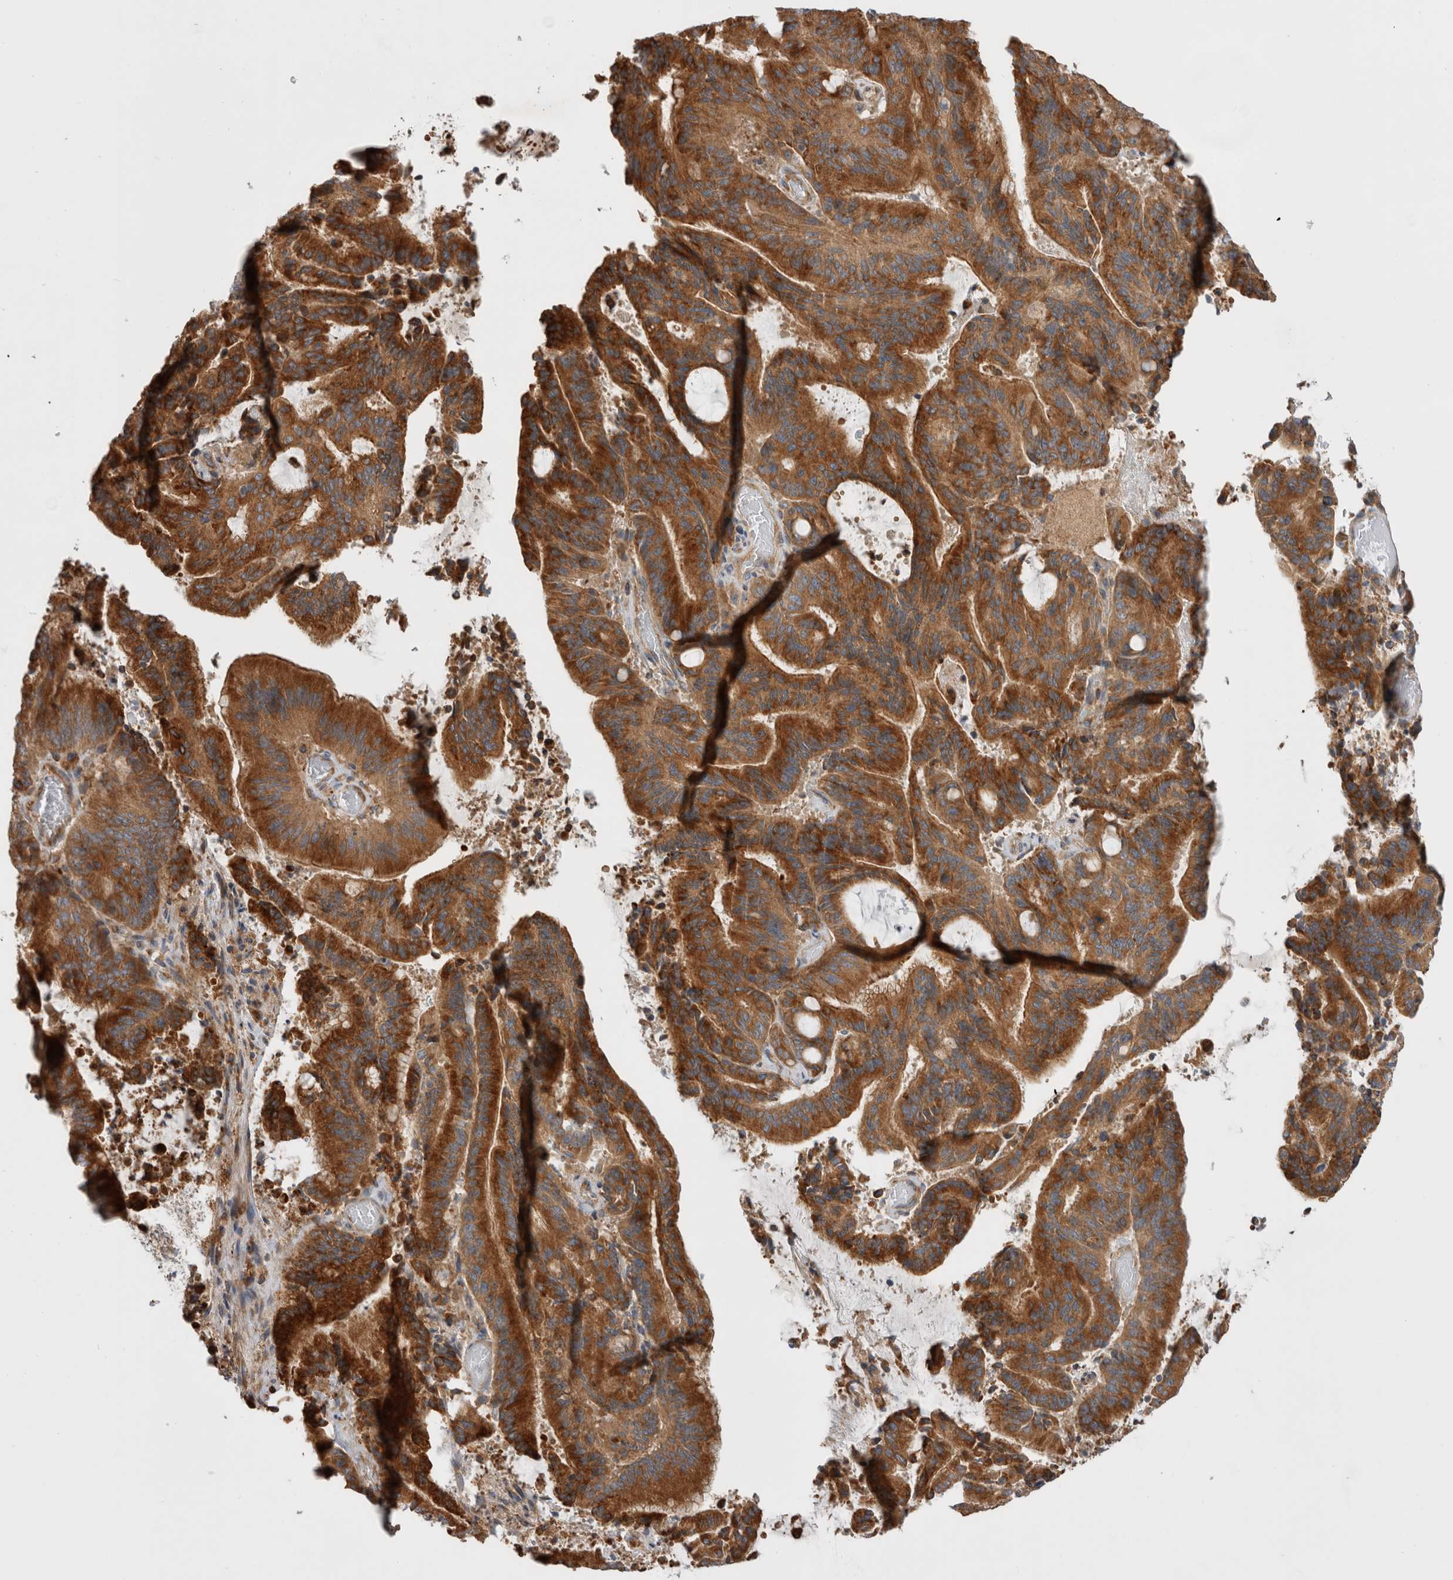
{"staining": {"intensity": "strong", "quantity": ">75%", "location": "cytoplasmic/membranous"}, "tissue": "liver cancer", "cell_type": "Tumor cells", "image_type": "cancer", "snomed": [{"axis": "morphology", "description": "Normal tissue, NOS"}, {"axis": "morphology", "description": "Cholangiocarcinoma"}, {"axis": "topography", "description": "Liver"}, {"axis": "topography", "description": "Peripheral nerve tissue"}], "caption": "About >75% of tumor cells in liver cholangiocarcinoma display strong cytoplasmic/membranous protein expression as visualized by brown immunohistochemical staining.", "gene": "PDCD10", "patient": {"sex": "female", "age": 73}}